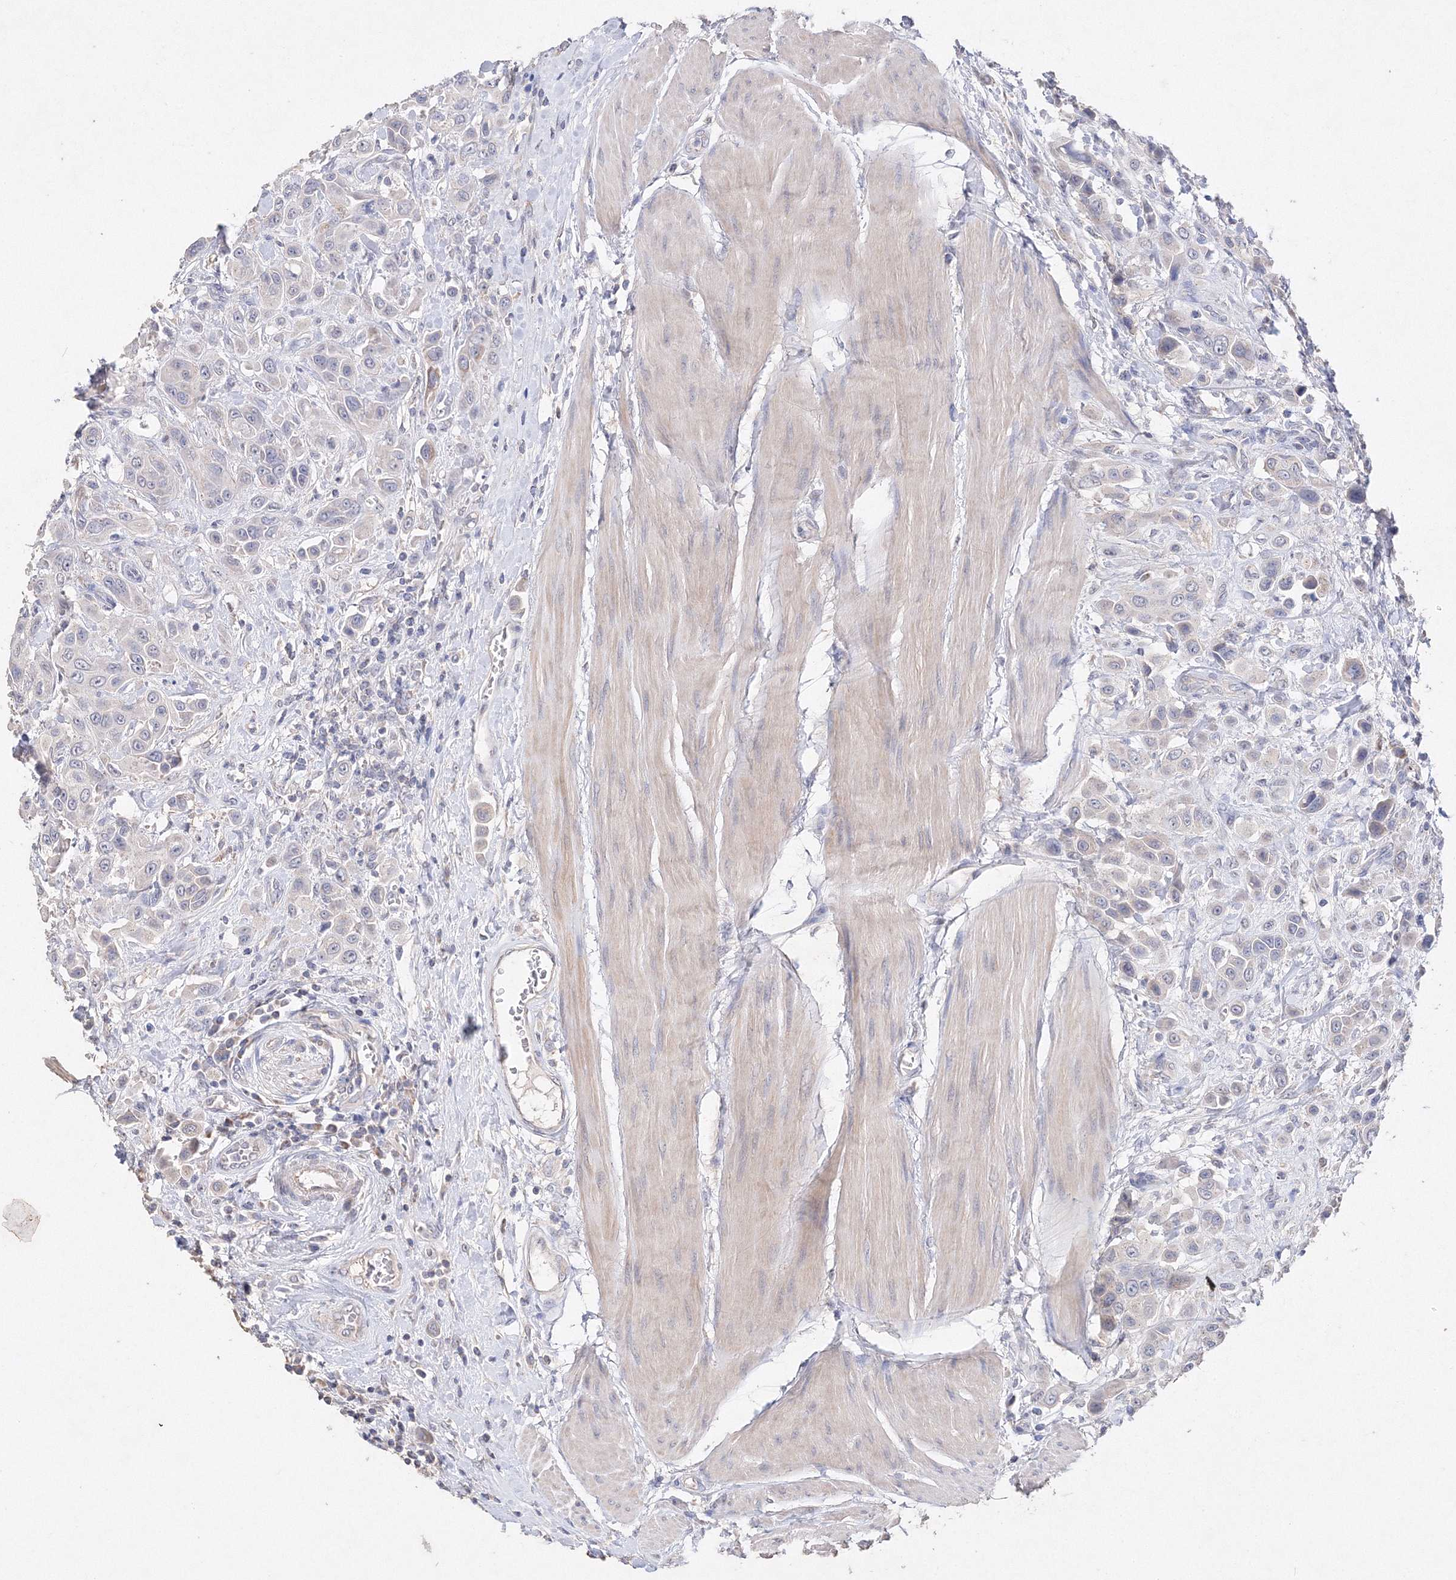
{"staining": {"intensity": "negative", "quantity": "none", "location": "none"}, "tissue": "urothelial cancer", "cell_type": "Tumor cells", "image_type": "cancer", "snomed": [{"axis": "morphology", "description": "Urothelial carcinoma, High grade"}, {"axis": "topography", "description": "Urinary bladder"}], "caption": "This is an IHC photomicrograph of human urothelial cancer. There is no expression in tumor cells.", "gene": "GLS", "patient": {"sex": "male", "age": 50}}